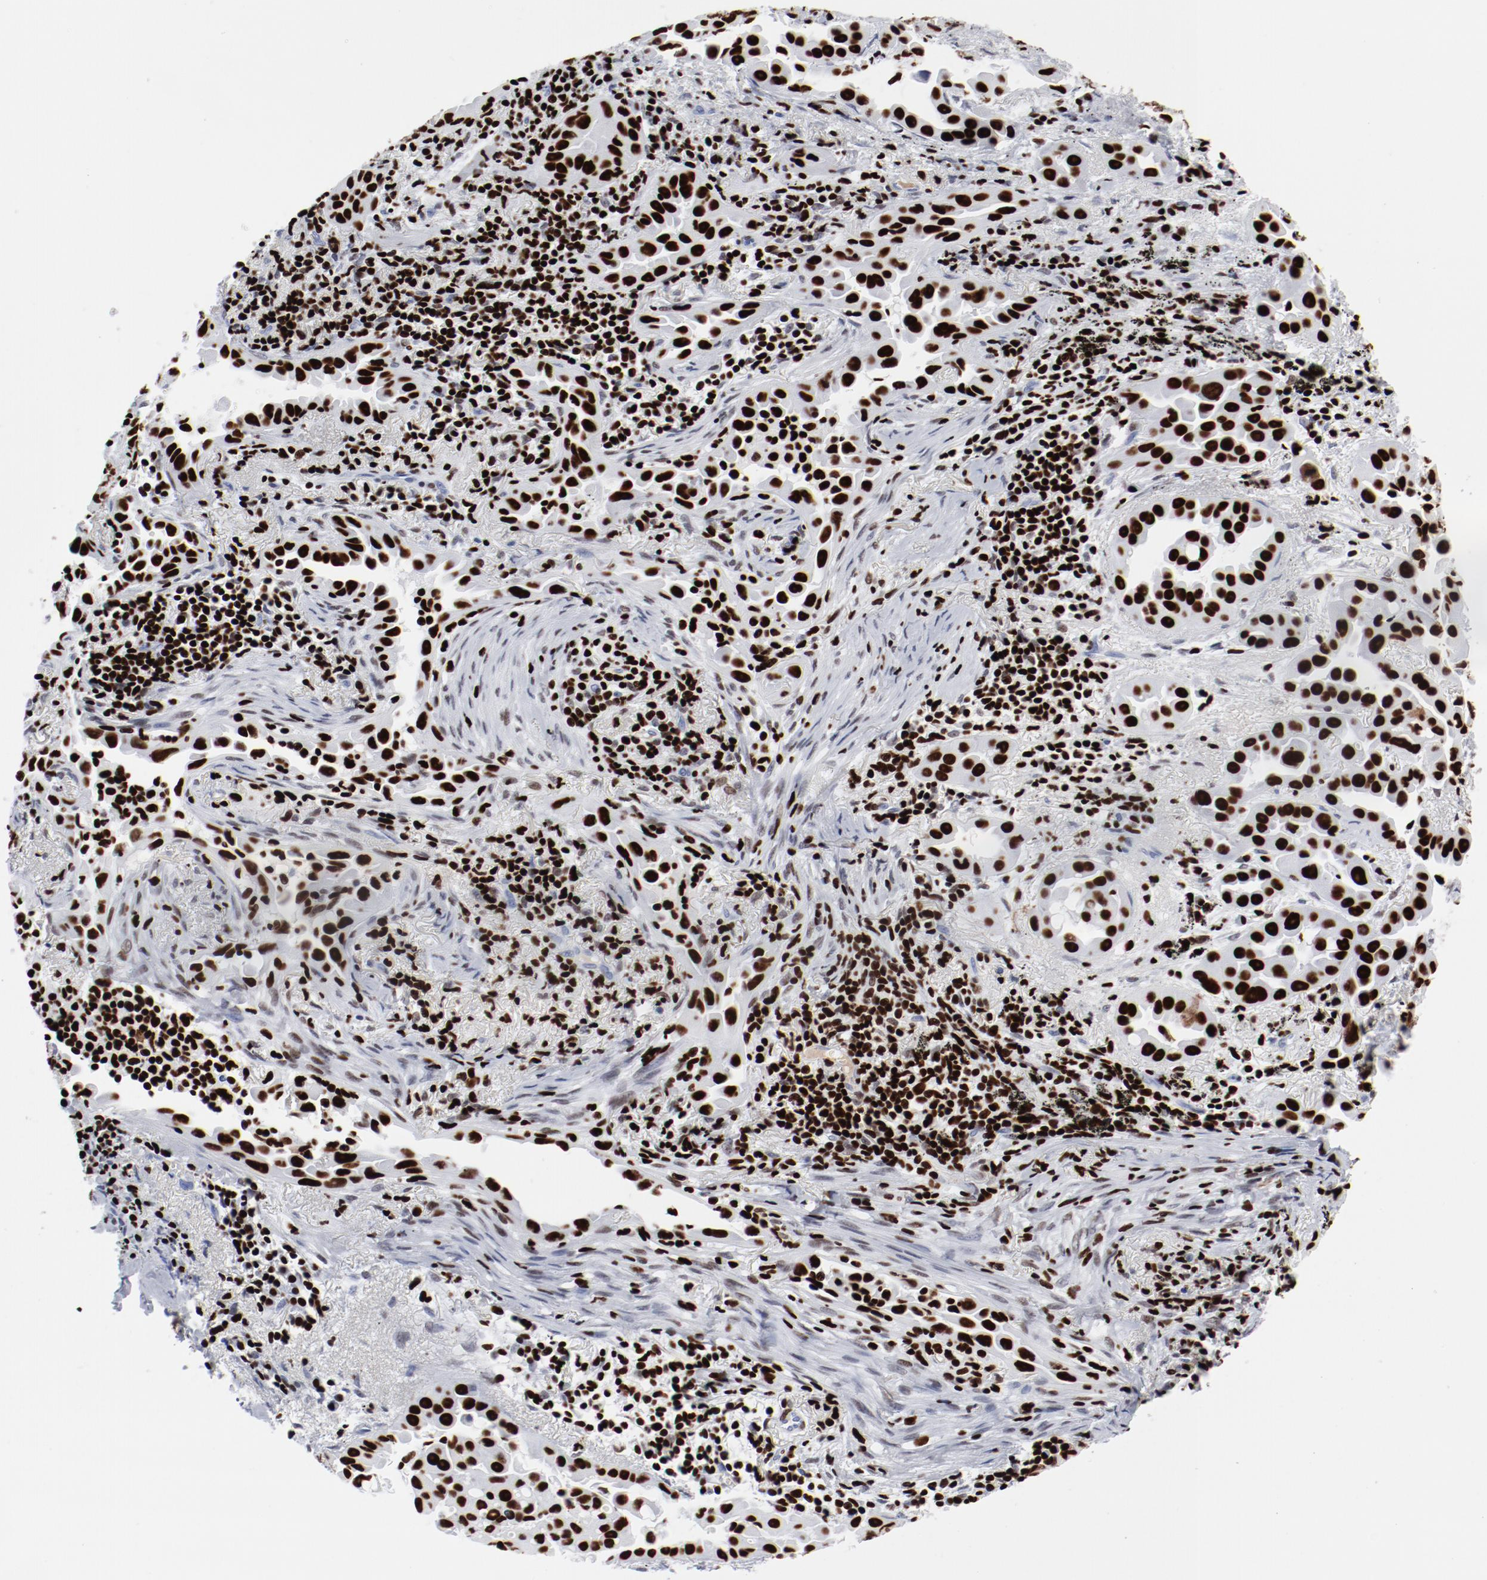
{"staining": {"intensity": "strong", "quantity": ">75%", "location": "nuclear"}, "tissue": "lung cancer", "cell_type": "Tumor cells", "image_type": "cancer", "snomed": [{"axis": "morphology", "description": "Normal tissue, NOS"}, {"axis": "morphology", "description": "Adenocarcinoma, NOS"}, {"axis": "topography", "description": "Bronchus"}], "caption": "There is high levels of strong nuclear expression in tumor cells of lung cancer, as demonstrated by immunohistochemical staining (brown color).", "gene": "SMARCC2", "patient": {"sex": "male", "age": 68}}